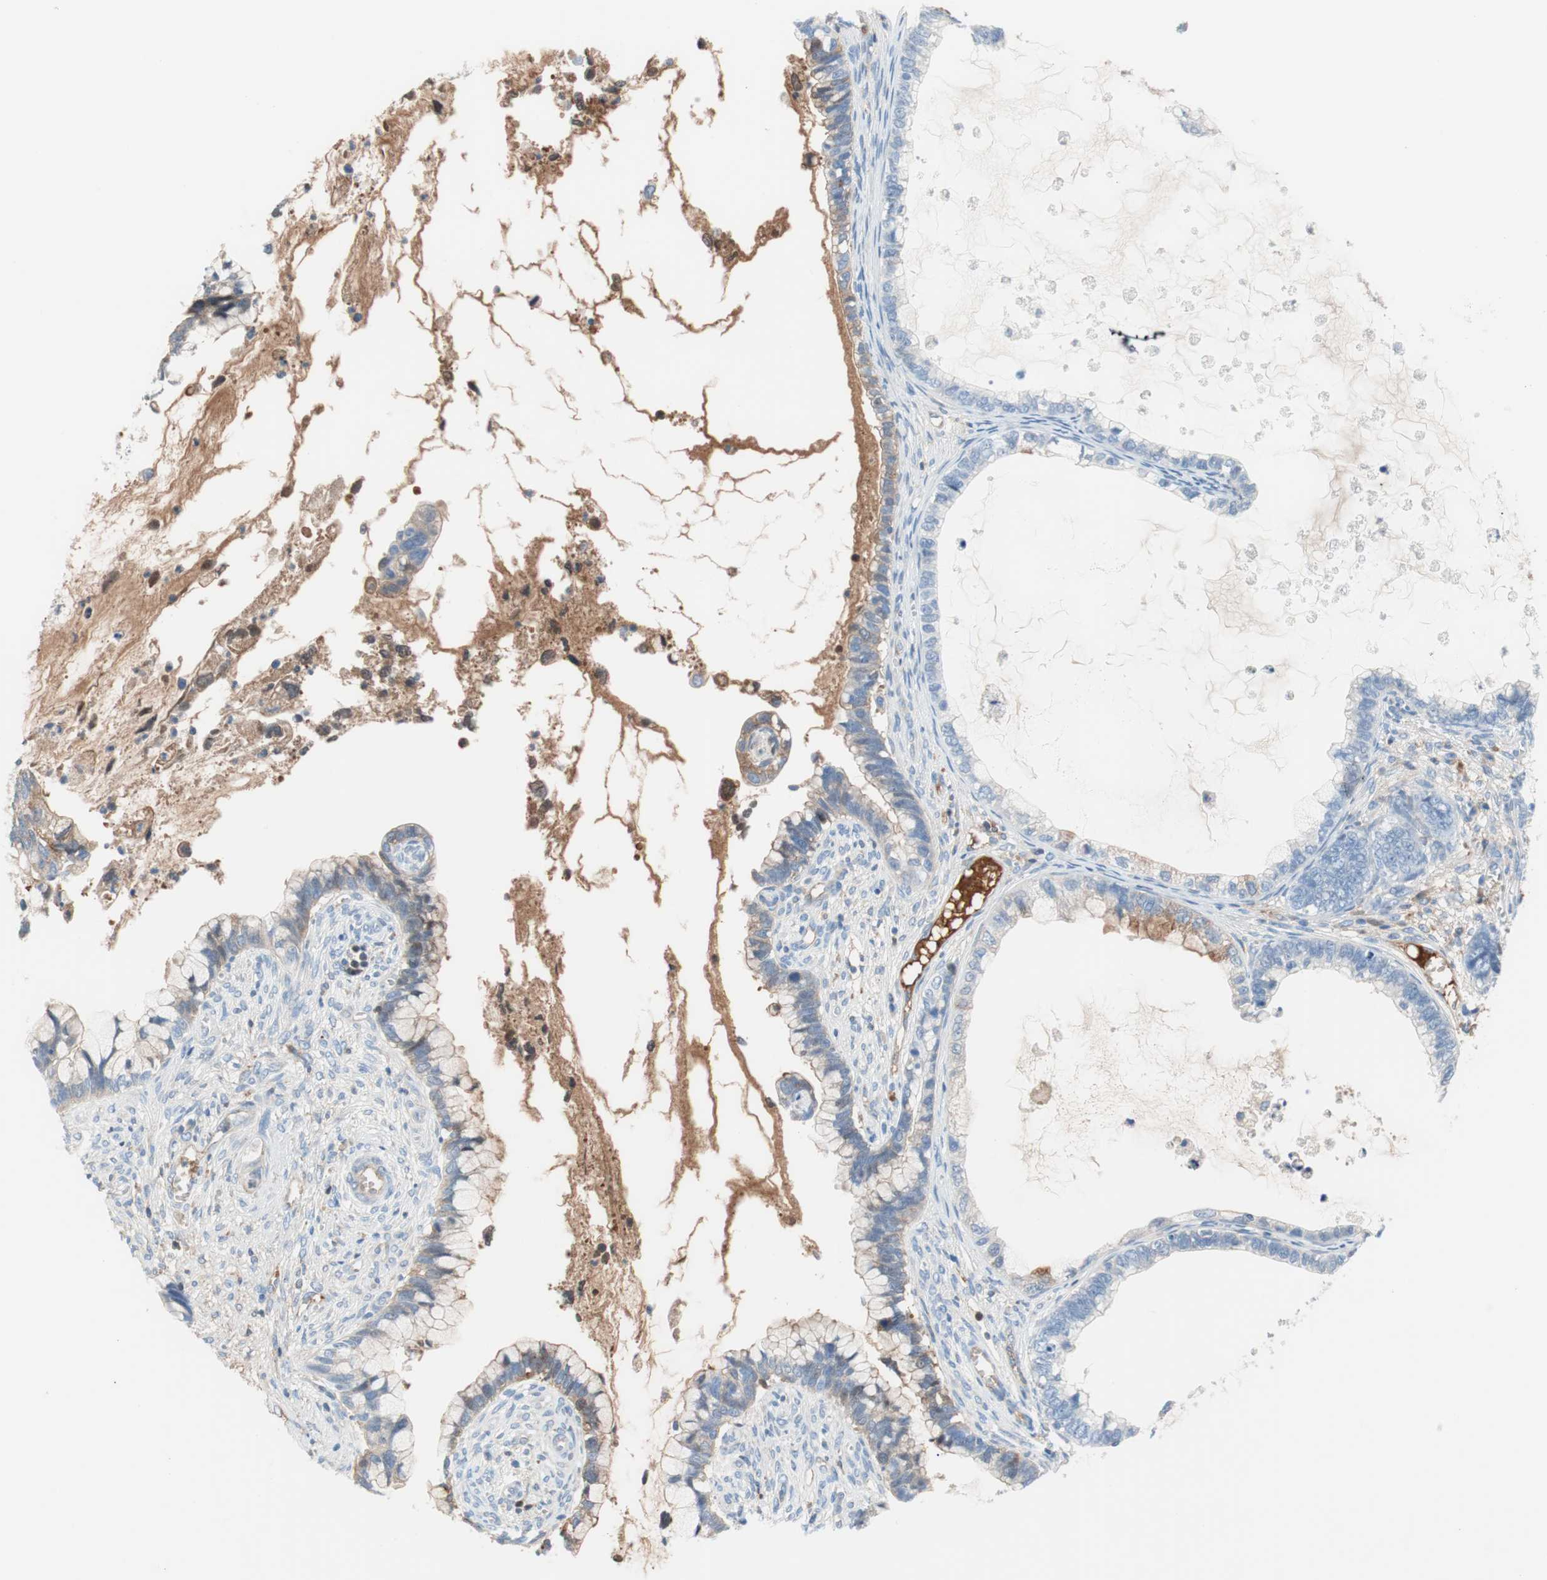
{"staining": {"intensity": "negative", "quantity": "none", "location": "none"}, "tissue": "cervical cancer", "cell_type": "Tumor cells", "image_type": "cancer", "snomed": [{"axis": "morphology", "description": "Adenocarcinoma, NOS"}, {"axis": "topography", "description": "Cervix"}], "caption": "An image of adenocarcinoma (cervical) stained for a protein shows no brown staining in tumor cells.", "gene": "RBP4", "patient": {"sex": "female", "age": 44}}